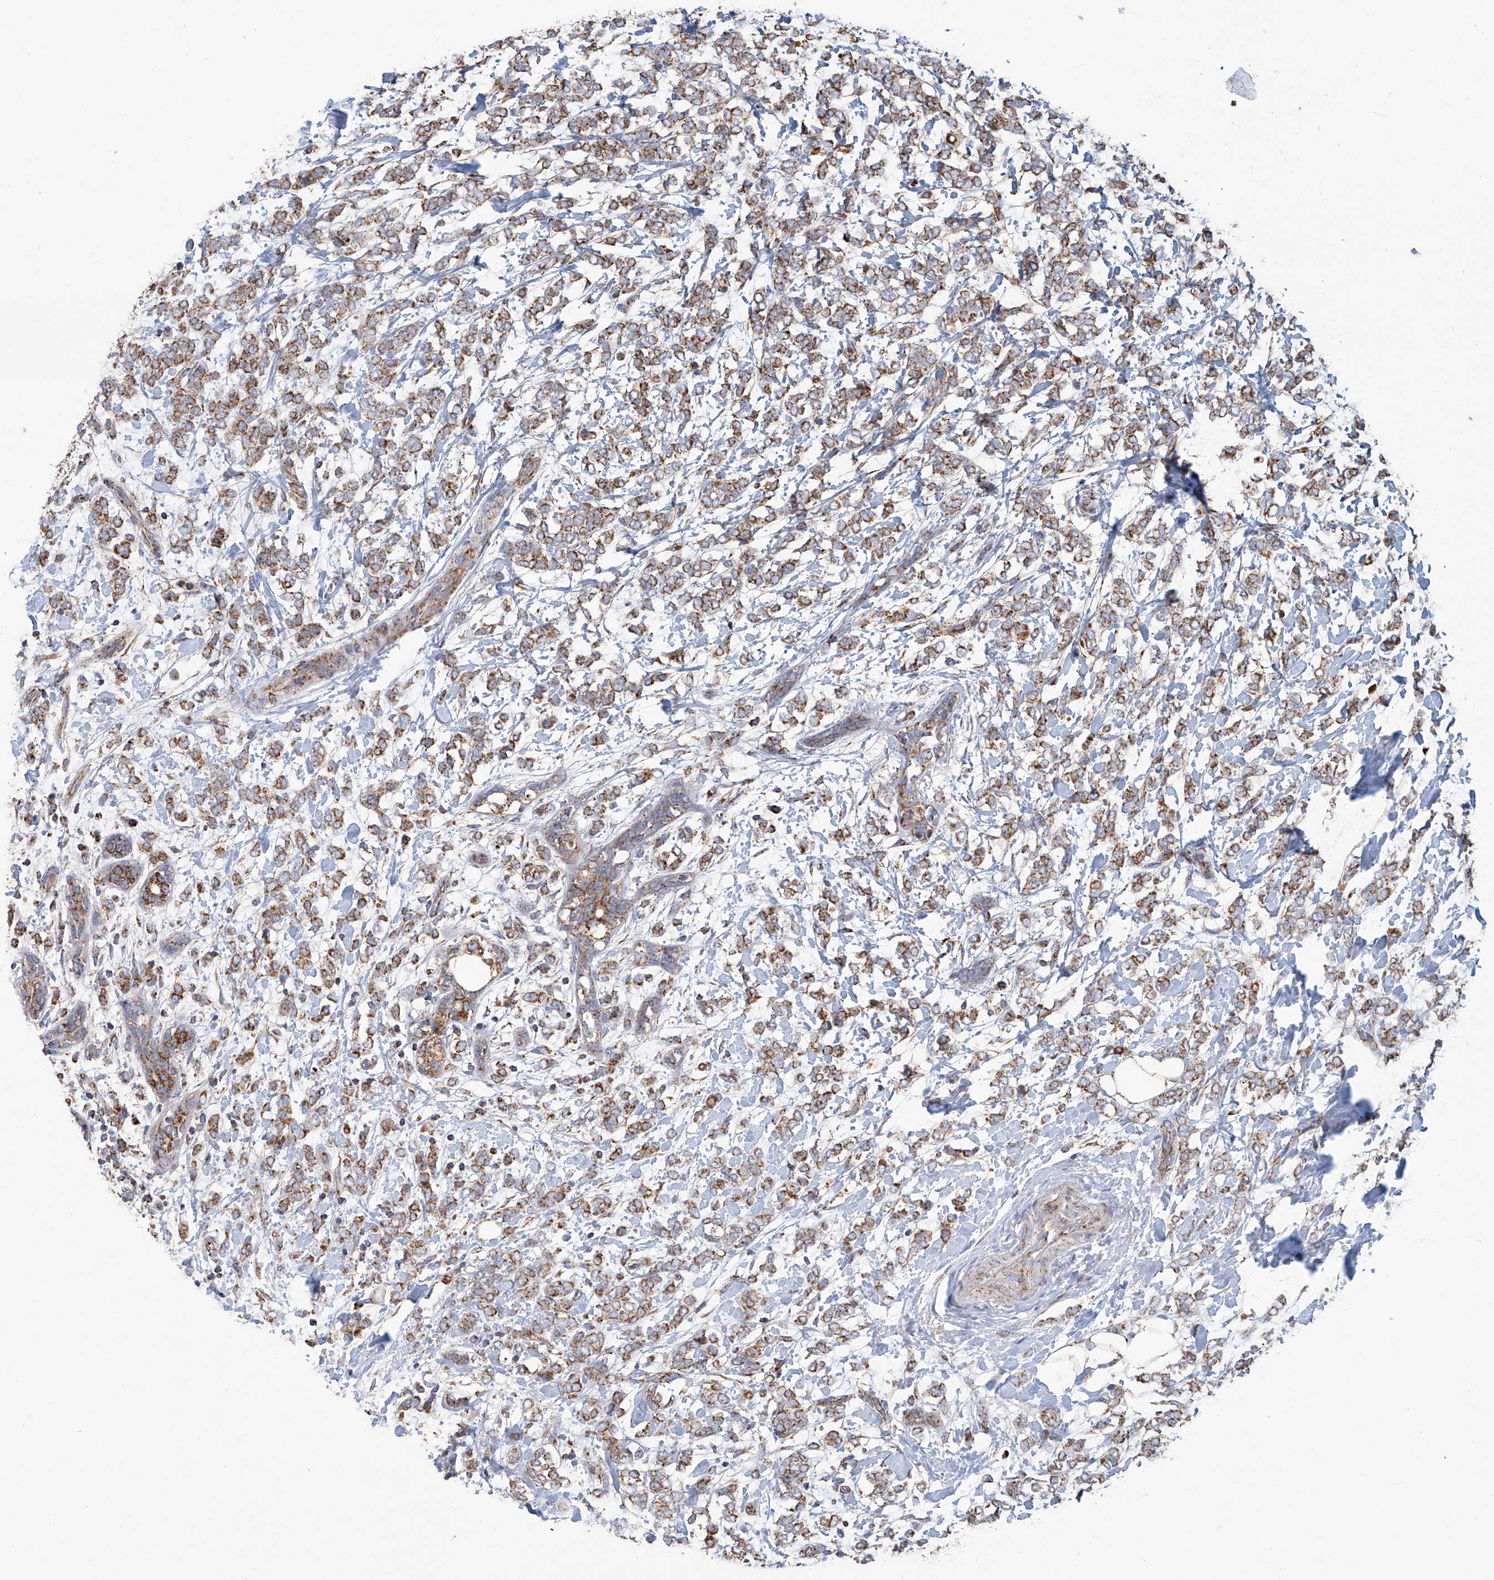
{"staining": {"intensity": "moderate", "quantity": ">75%", "location": "cytoplasmic/membranous"}, "tissue": "breast cancer", "cell_type": "Tumor cells", "image_type": "cancer", "snomed": [{"axis": "morphology", "description": "Normal tissue, NOS"}, {"axis": "morphology", "description": "Lobular carcinoma"}, {"axis": "topography", "description": "Breast"}], "caption": "Breast cancer (lobular carcinoma) tissue shows moderate cytoplasmic/membranous expression in approximately >75% of tumor cells", "gene": "MCL1", "patient": {"sex": "female", "age": 47}}